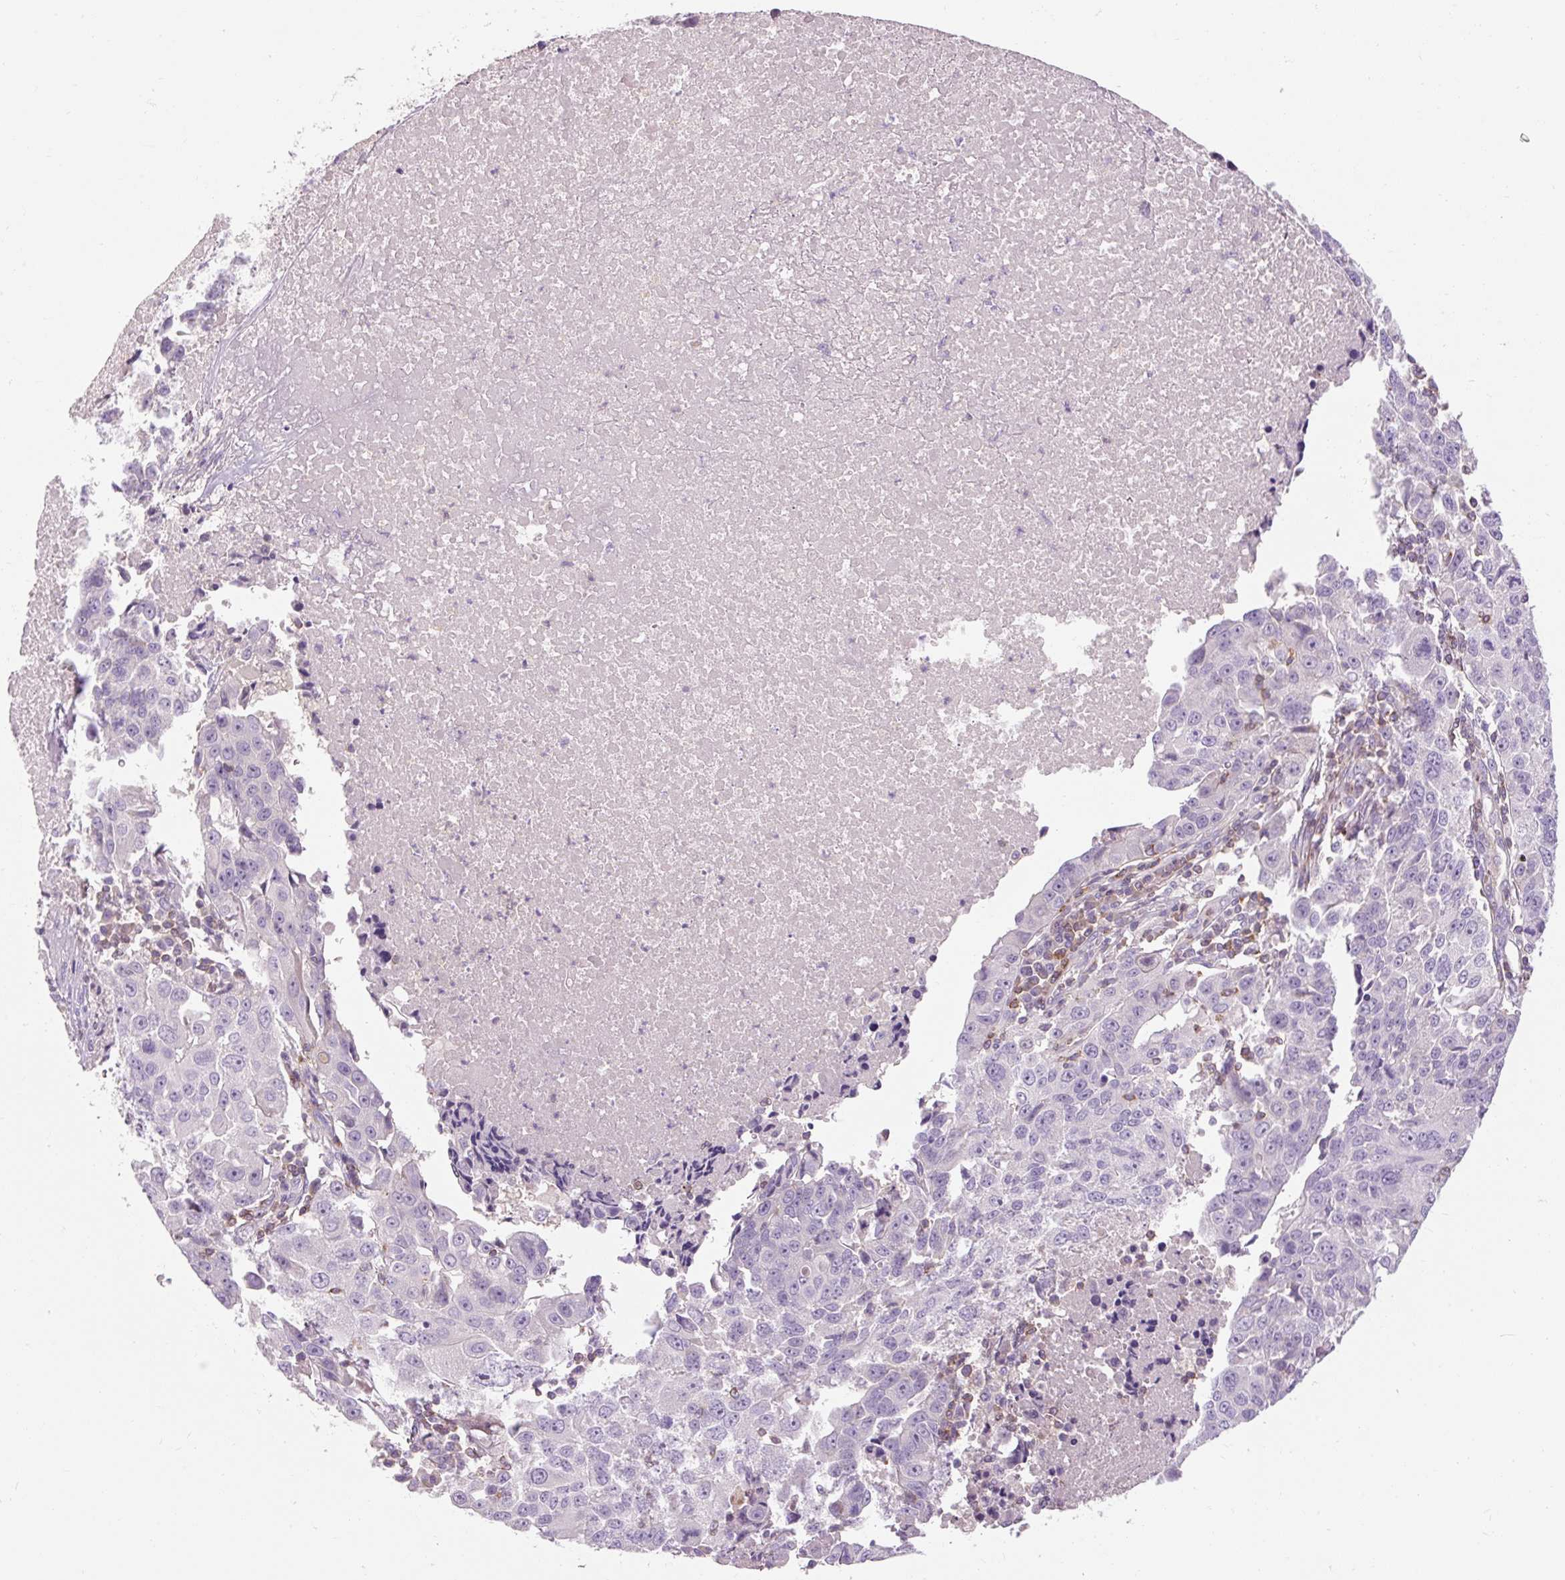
{"staining": {"intensity": "negative", "quantity": "none", "location": "none"}, "tissue": "lung cancer", "cell_type": "Tumor cells", "image_type": "cancer", "snomed": [{"axis": "morphology", "description": "Squamous cell carcinoma, NOS"}, {"axis": "topography", "description": "Lung"}], "caption": "Image shows no protein staining in tumor cells of lung squamous cell carcinoma tissue.", "gene": "TIGD2", "patient": {"sex": "female", "age": 66}}